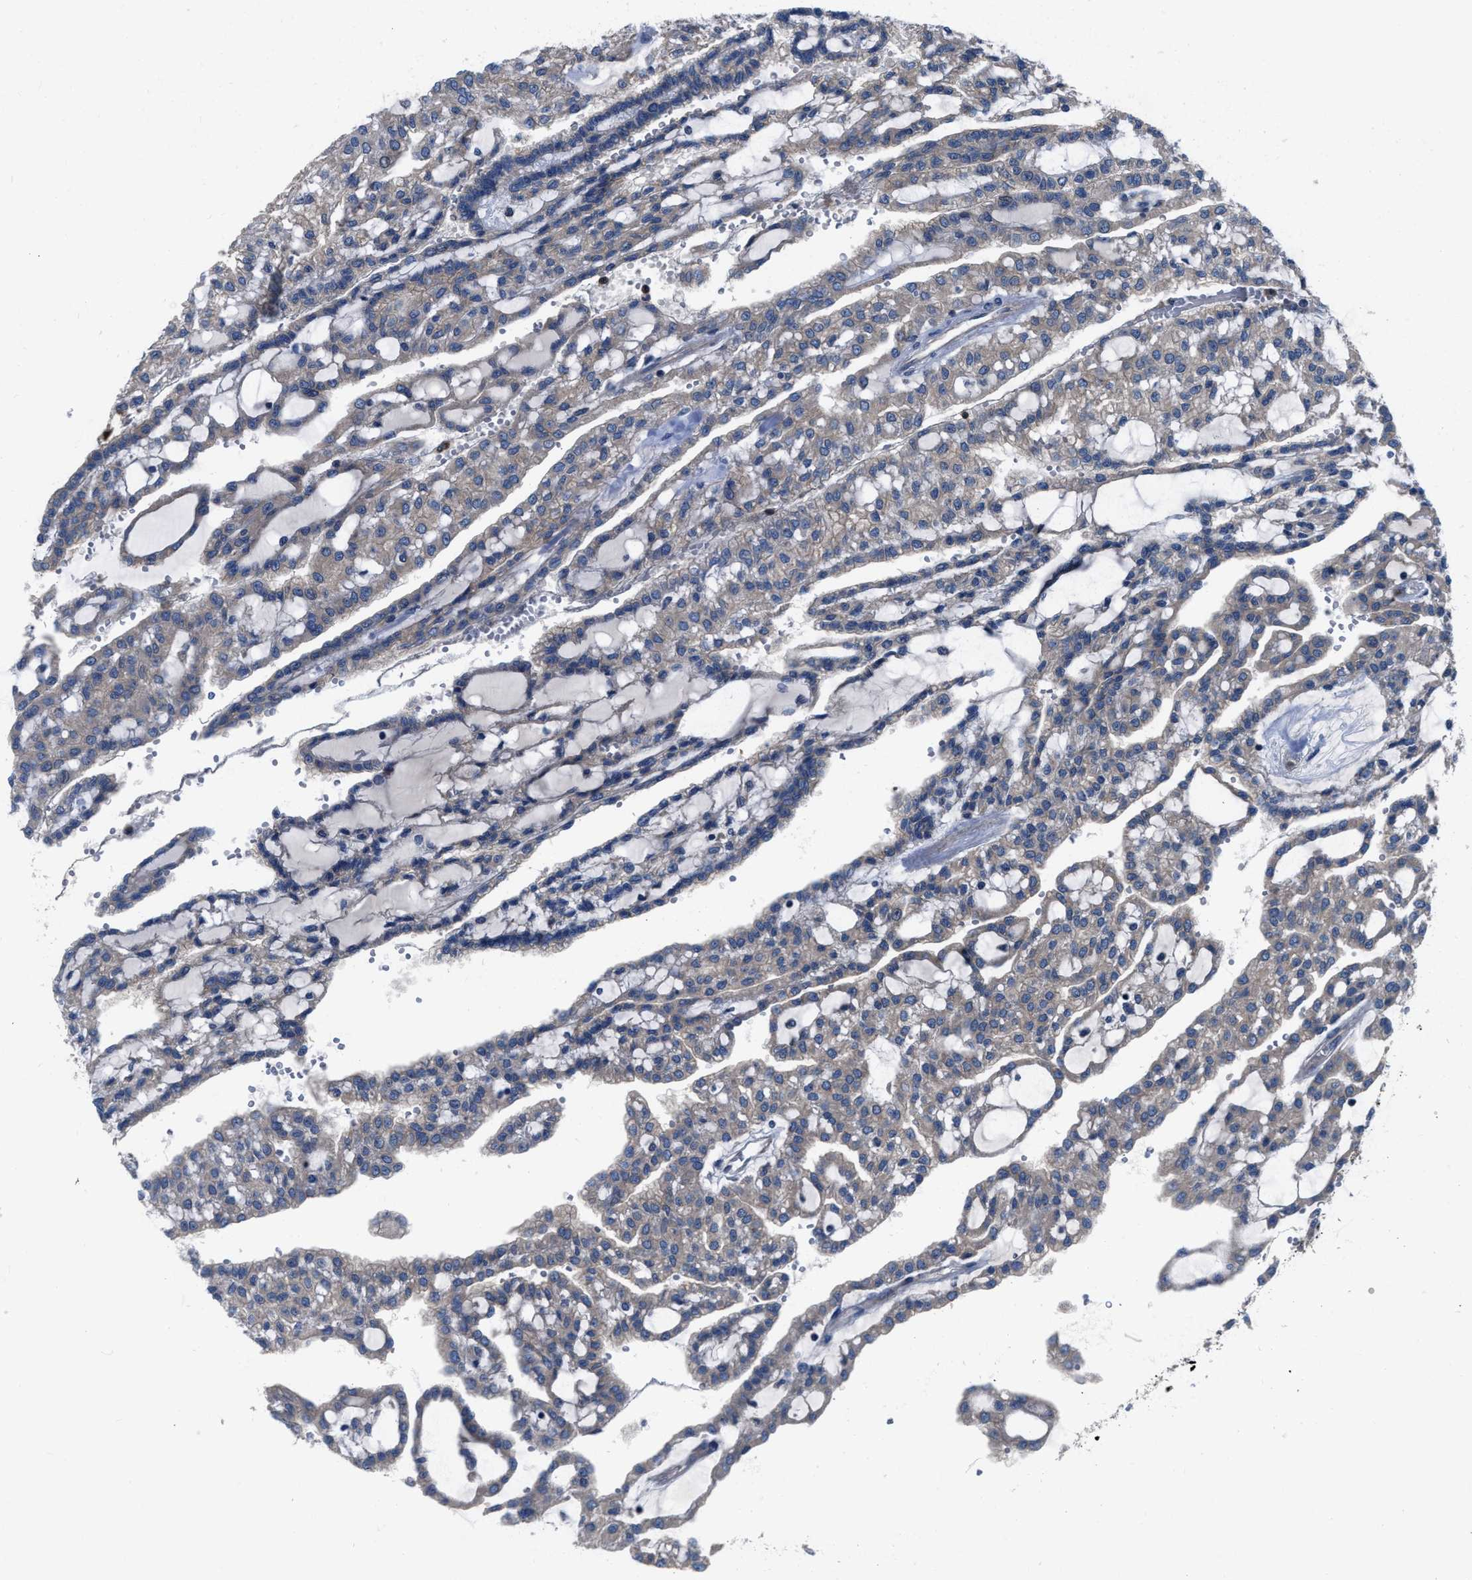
{"staining": {"intensity": "weak", "quantity": ">75%", "location": "cytoplasmic/membranous"}, "tissue": "renal cancer", "cell_type": "Tumor cells", "image_type": "cancer", "snomed": [{"axis": "morphology", "description": "Adenocarcinoma, NOS"}, {"axis": "topography", "description": "Kidney"}], "caption": "Approximately >75% of tumor cells in renal cancer demonstrate weak cytoplasmic/membranous protein staining as visualized by brown immunohistochemical staining.", "gene": "USP25", "patient": {"sex": "male", "age": 63}}